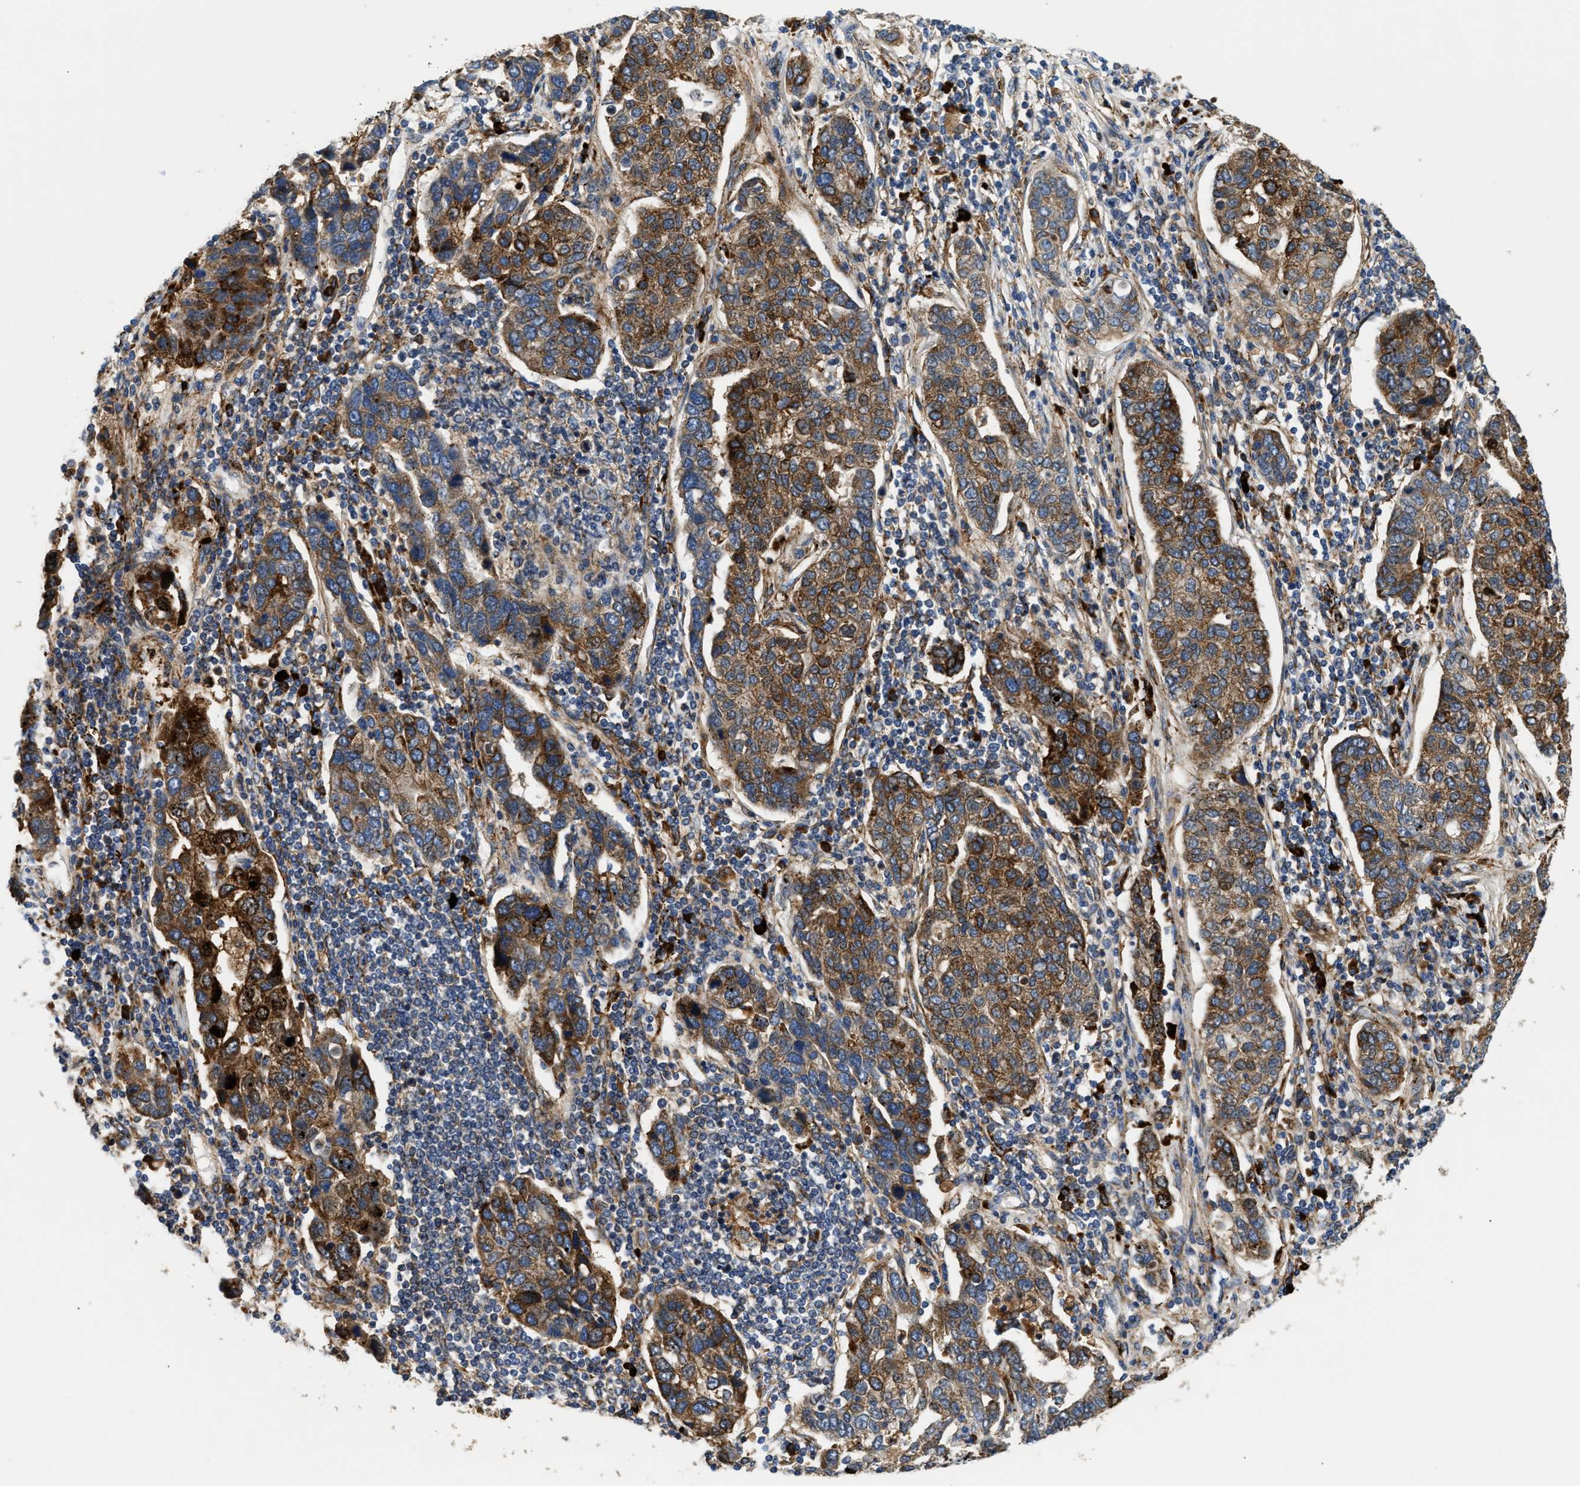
{"staining": {"intensity": "strong", "quantity": ">75%", "location": "cytoplasmic/membranous"}, "tissue": "pancreatic cancer", "cell_type": "Tumor cells", "image_type": "cancer", "snomed": [{"axis": "morphology", "description": "Adenocarcinoma, NOS"}, {"axis": "topography", "description": "Pancreas"}], "caption": "Strong cytoplasmic/membranous protein positivity is seen in about >75% of tumor cells in adenocarcinoma (pancreatic).", "gene": "AMZ1", "patient": {"sex": "female", "age": 61}}